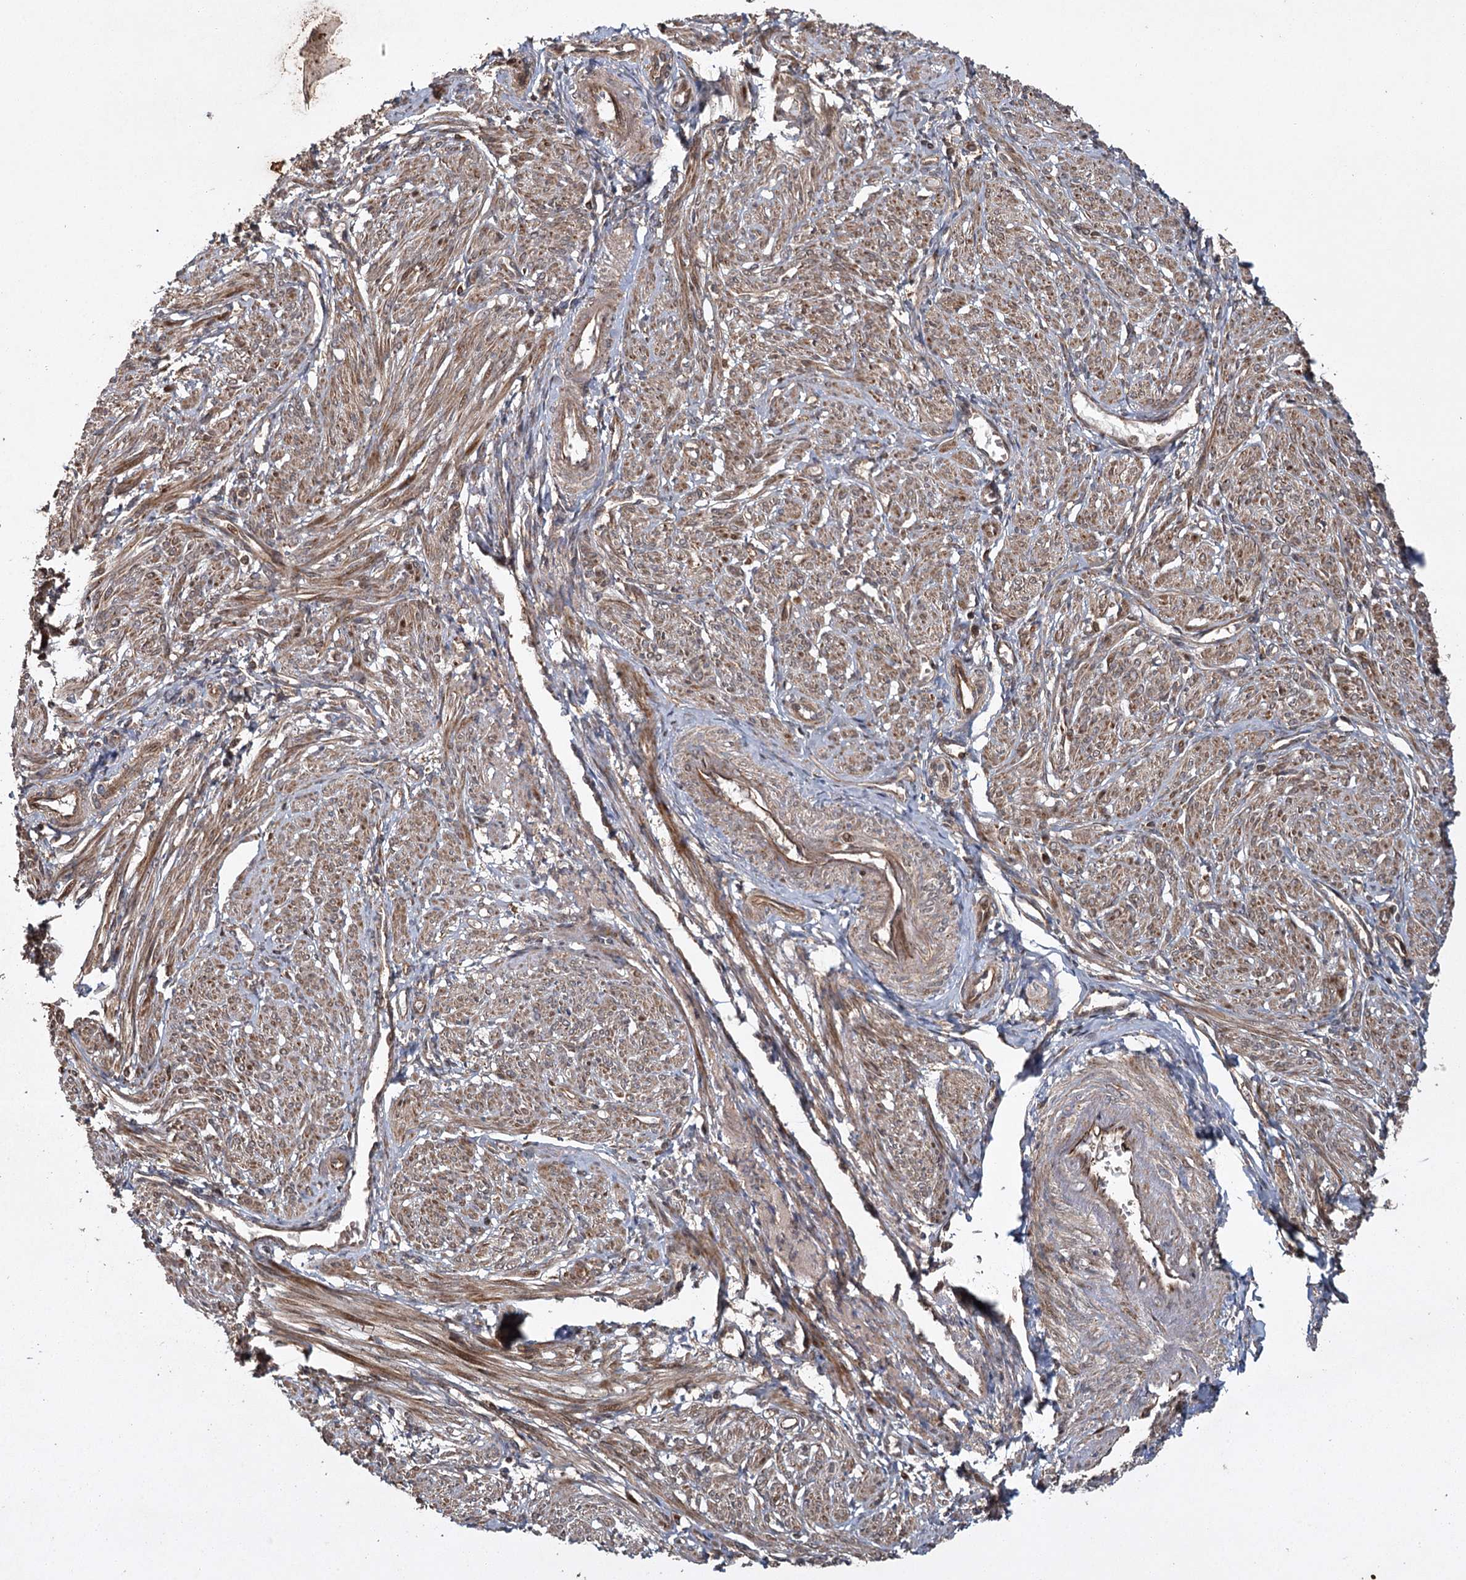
{"staining": {"intensity": "moderate", "quantity": ">75%", "location": "cytoplasmic/membranous"}, "tissue": "smooth muscle", "cell_type": "Smooth muscle cells", "image_type": "normal", "snomed": [{"axis": "morphology", "description": "Normal tissue, NOS"}, {"axis": "topography", "description": "Smooth muscle"}], "caption": "This photomicrograph exhibits immunohistochemistry staining of unremarkable human smooth muscle, with medium moderate cytoplasmic/membranous expression in approximately >75% of smooth muscle cells.", "gene": "RPAP3", "patient": {"sex": "female", "age": 39}}